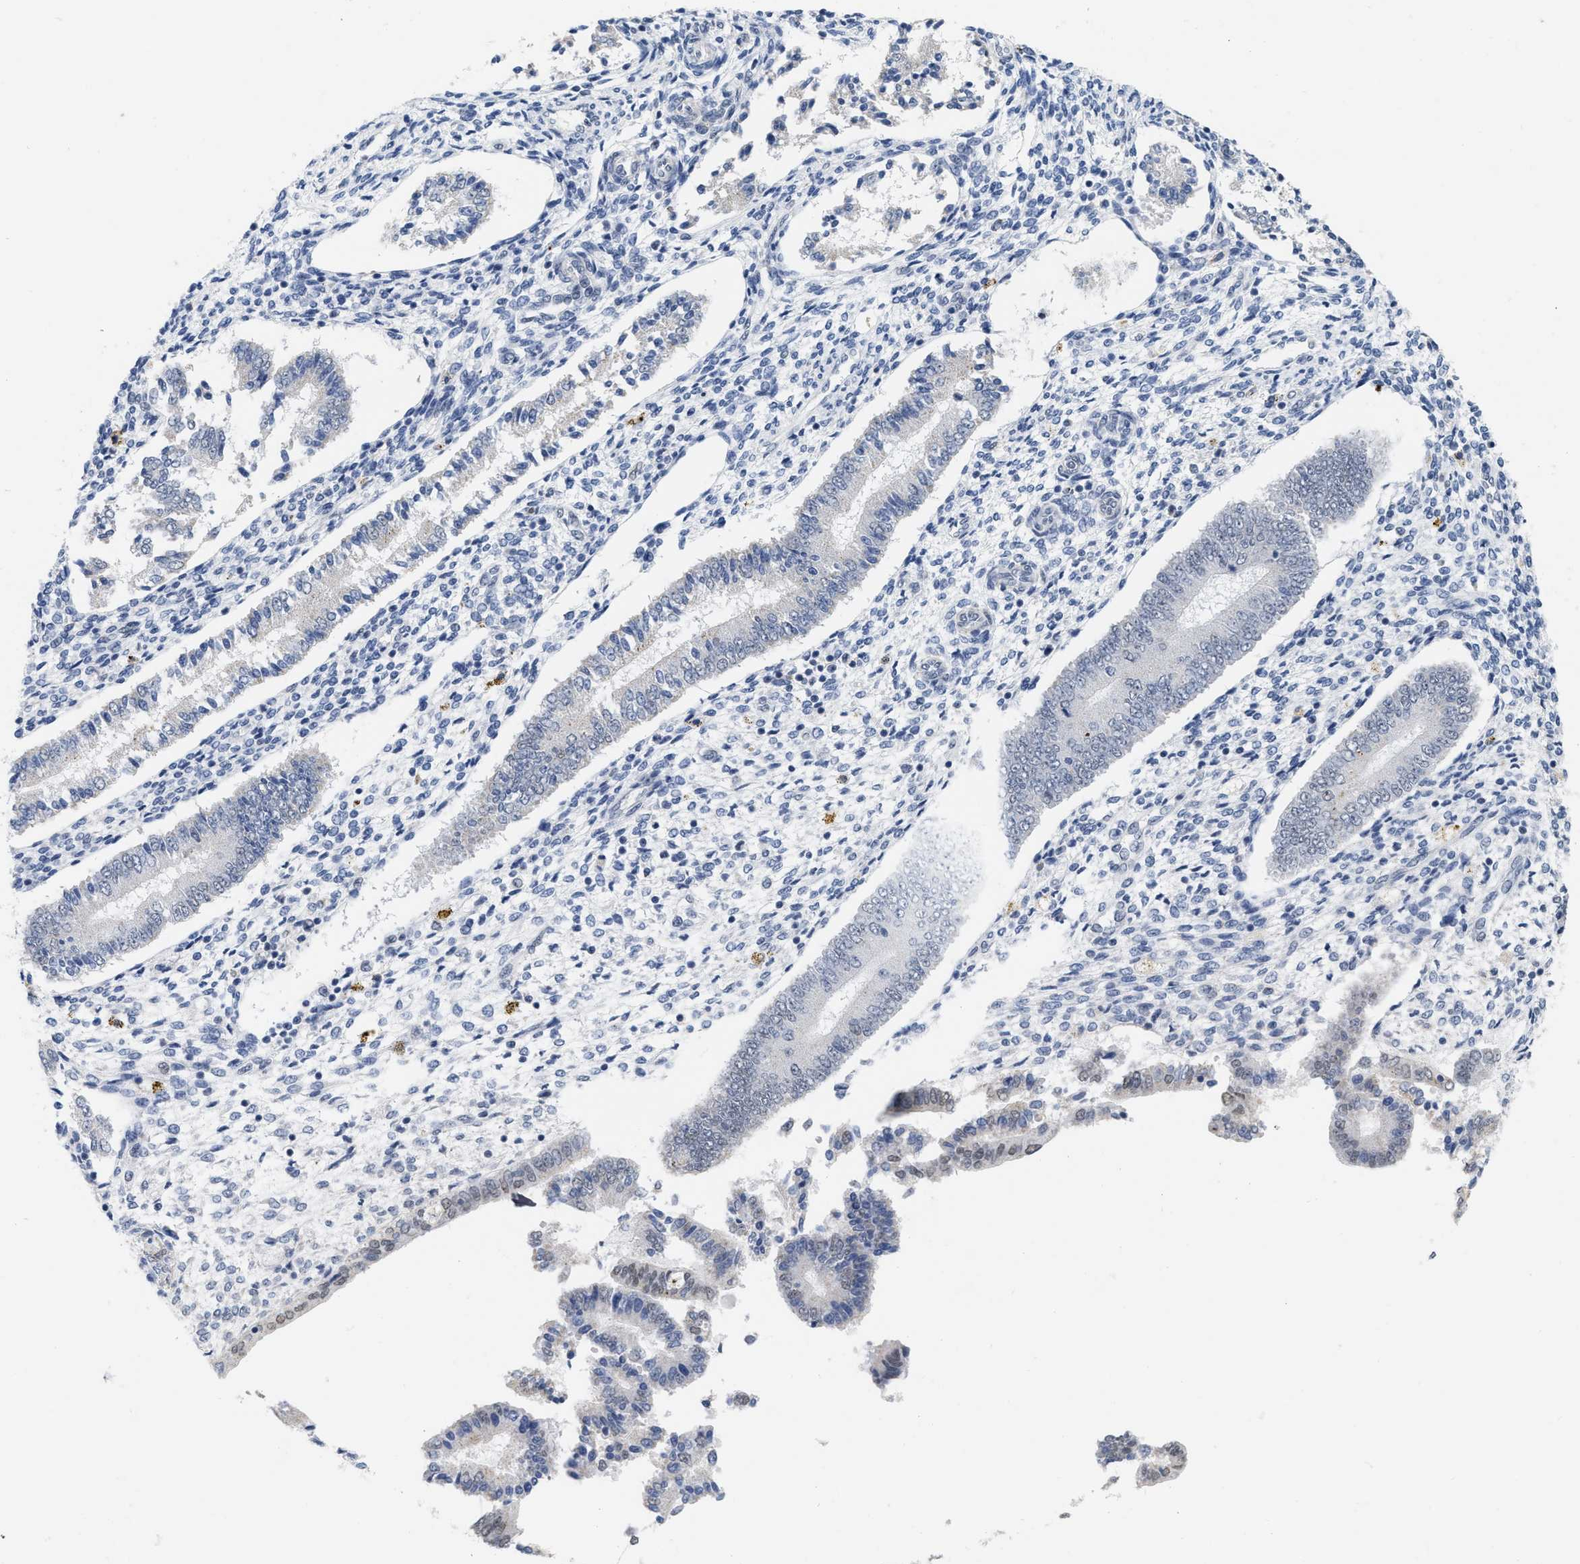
{"staining": {"intensity": "negative", "quantity": "none", "location": "none"}, "tissue": "endometrium", "cell_type": "Cells in endometrial stroma", "image_type": "normal", "snomed": [{"axis": "morphology", "description": "Normal tissue, NOS"}, {"axis": "topography", "description": "Endometrium"}], "caption": "Immunohistochemistry histopathology image of normal human endometrium stained for a protein (brown), which reveals no positivity in cells in endometrial stroma. (Stains: DAB (3,3'-diaminobenzidine) IHC with hematoxylin counter stain, Microscopy: brightfield microscopy at high magnification).", "gene": "XIRP1", "patient": {"sex": "female", "age": 42}}